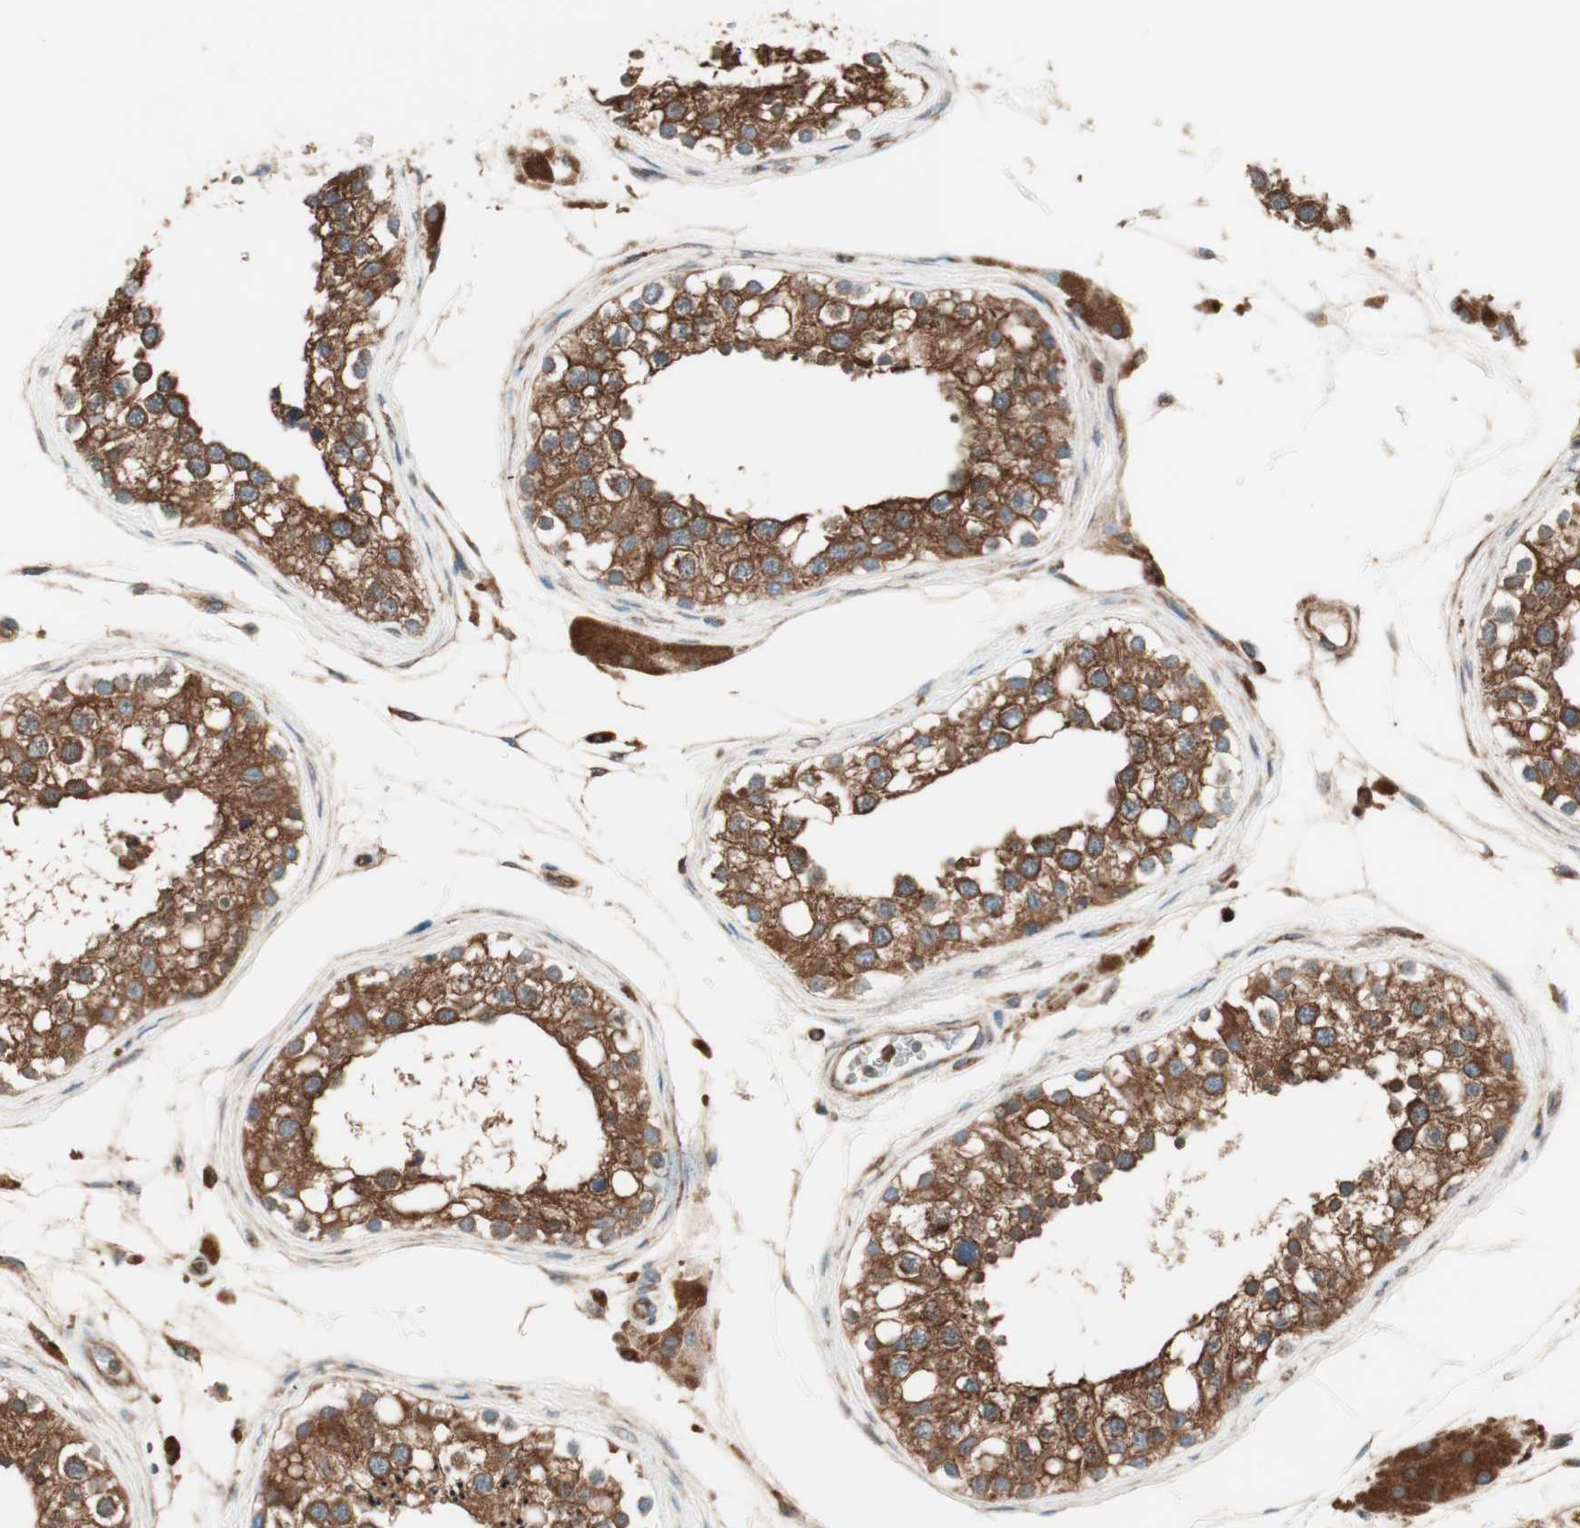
{"staining": {"intensity": "strong", "quantity": ">75%", "location": "cytoplasmic/membranous"}, "tissue": "testis", "cell_type": "Cells in seminiferous ducts", "image_type": "normal", "snomed": [{"axis": "morphology", "description": "Normal tissue, NOS"}, {"axis": "topography", "description": "Testis"}], "caption": "Testis was stained to show a protein in brown. There is high levels of strong cytoplasmic/membranous positivity in approximately >75% of cells in seminiferous ducts. The protein of interest is stained brown, and the nuclei are stained in blue (DAB (3,3'-diaminobenzidine) IHC with brightfield microscopy, high magnification).", "gene": "RAB5A", "patient": {"sex": "male", "age": 68}}